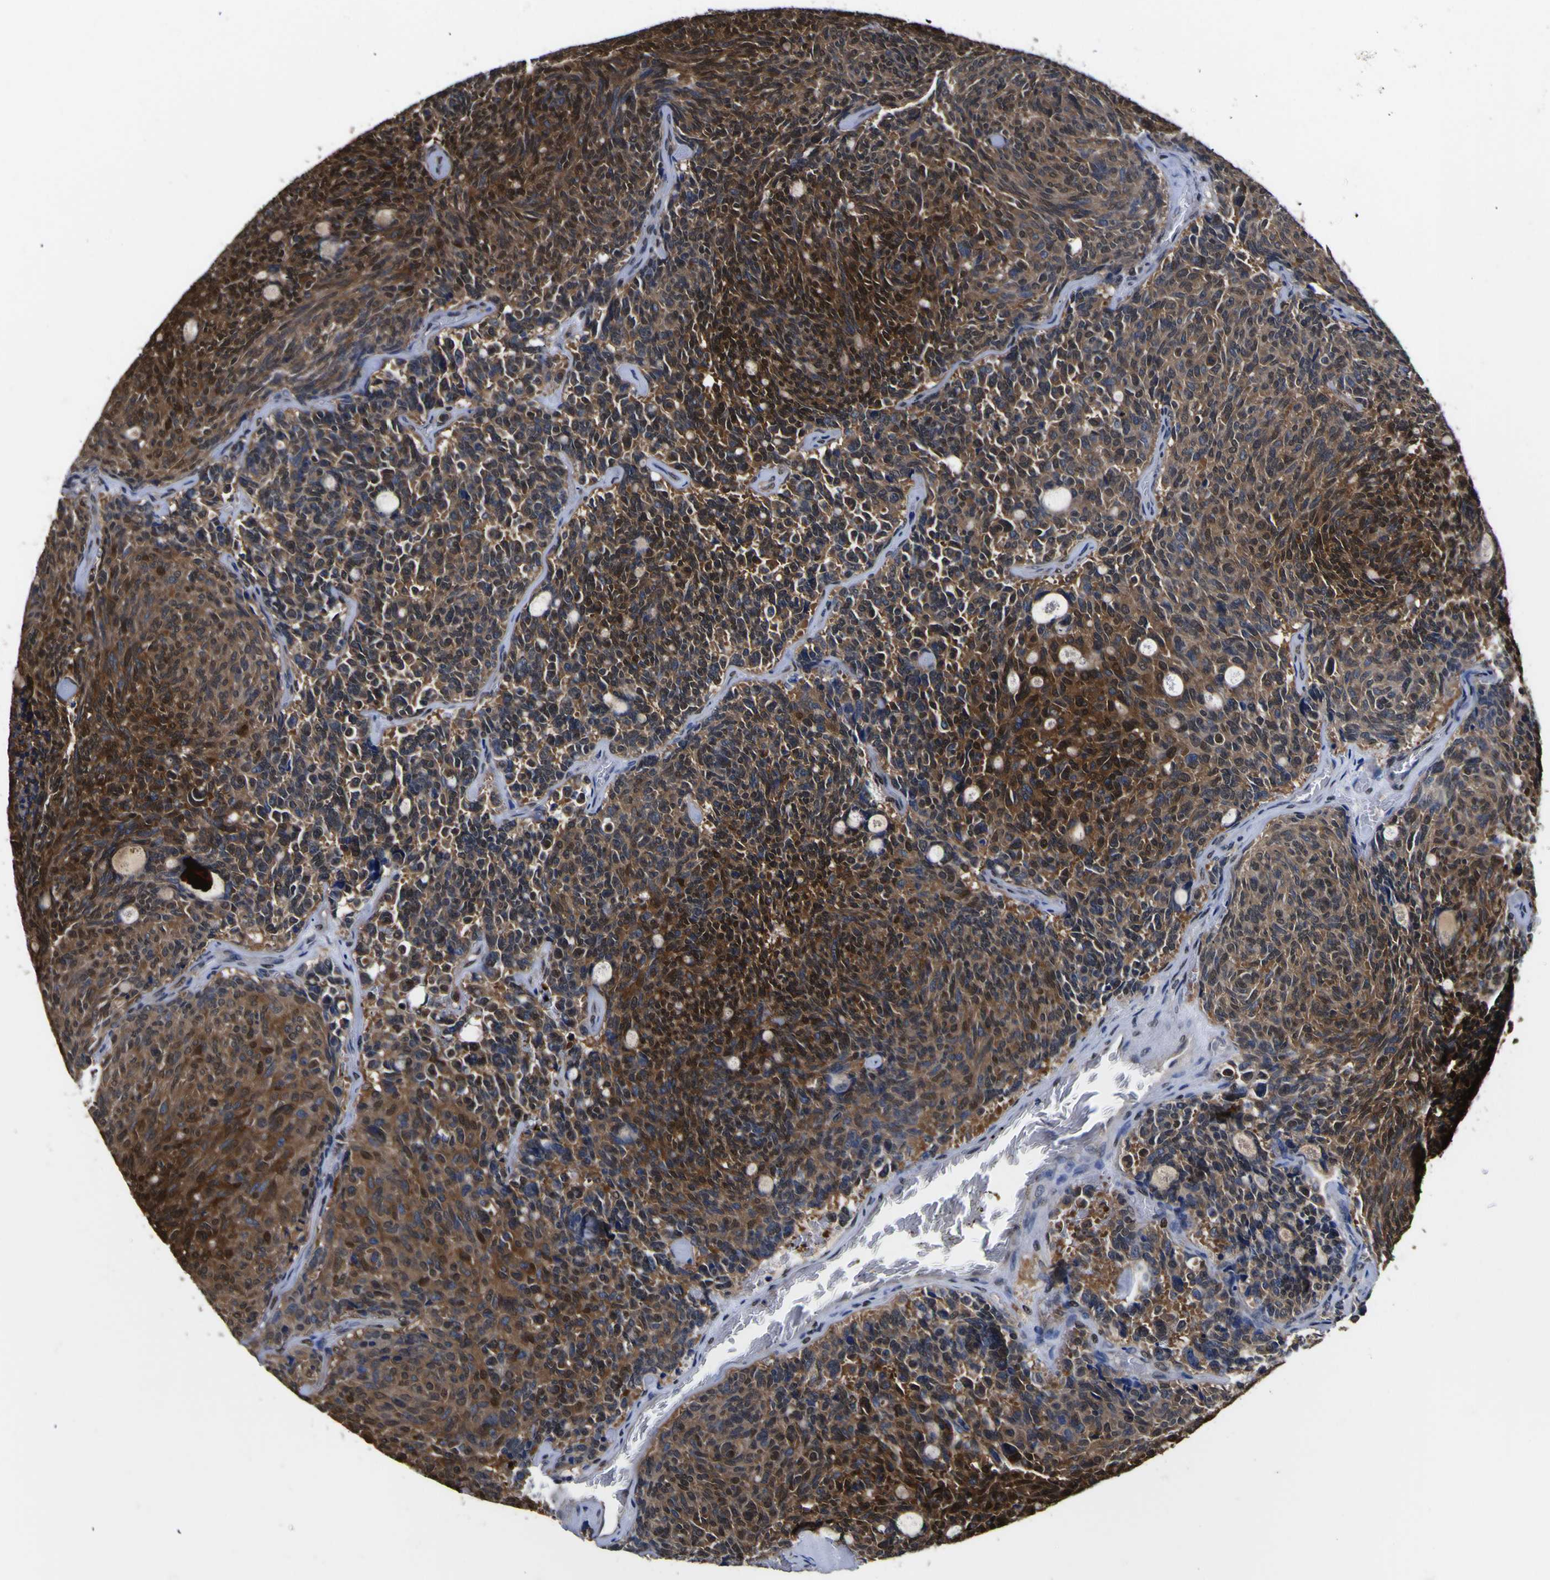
{"staining": {"intensity": "strong", "quantity": ">75%", "location": "cytoplasmic/membranous,nuclear"}, "tissue": "carcinoid", "cell_type": "Tumor cells", "image_type": "cancer", "snomed": [{"axis": "morphology", "description": "Carcinoid, malignant, NOS"}, {"axis": "topography", "description": "Pancreas"}], "caption": "A high-resolution image shows IHC staining of carcinoid, which exhibits strong cytoplasmic/membranous and nuclear positivity in about >75% of tumor cells.", "gene": "FAM110B", "patient": {"sex": "female", "age": 54}}